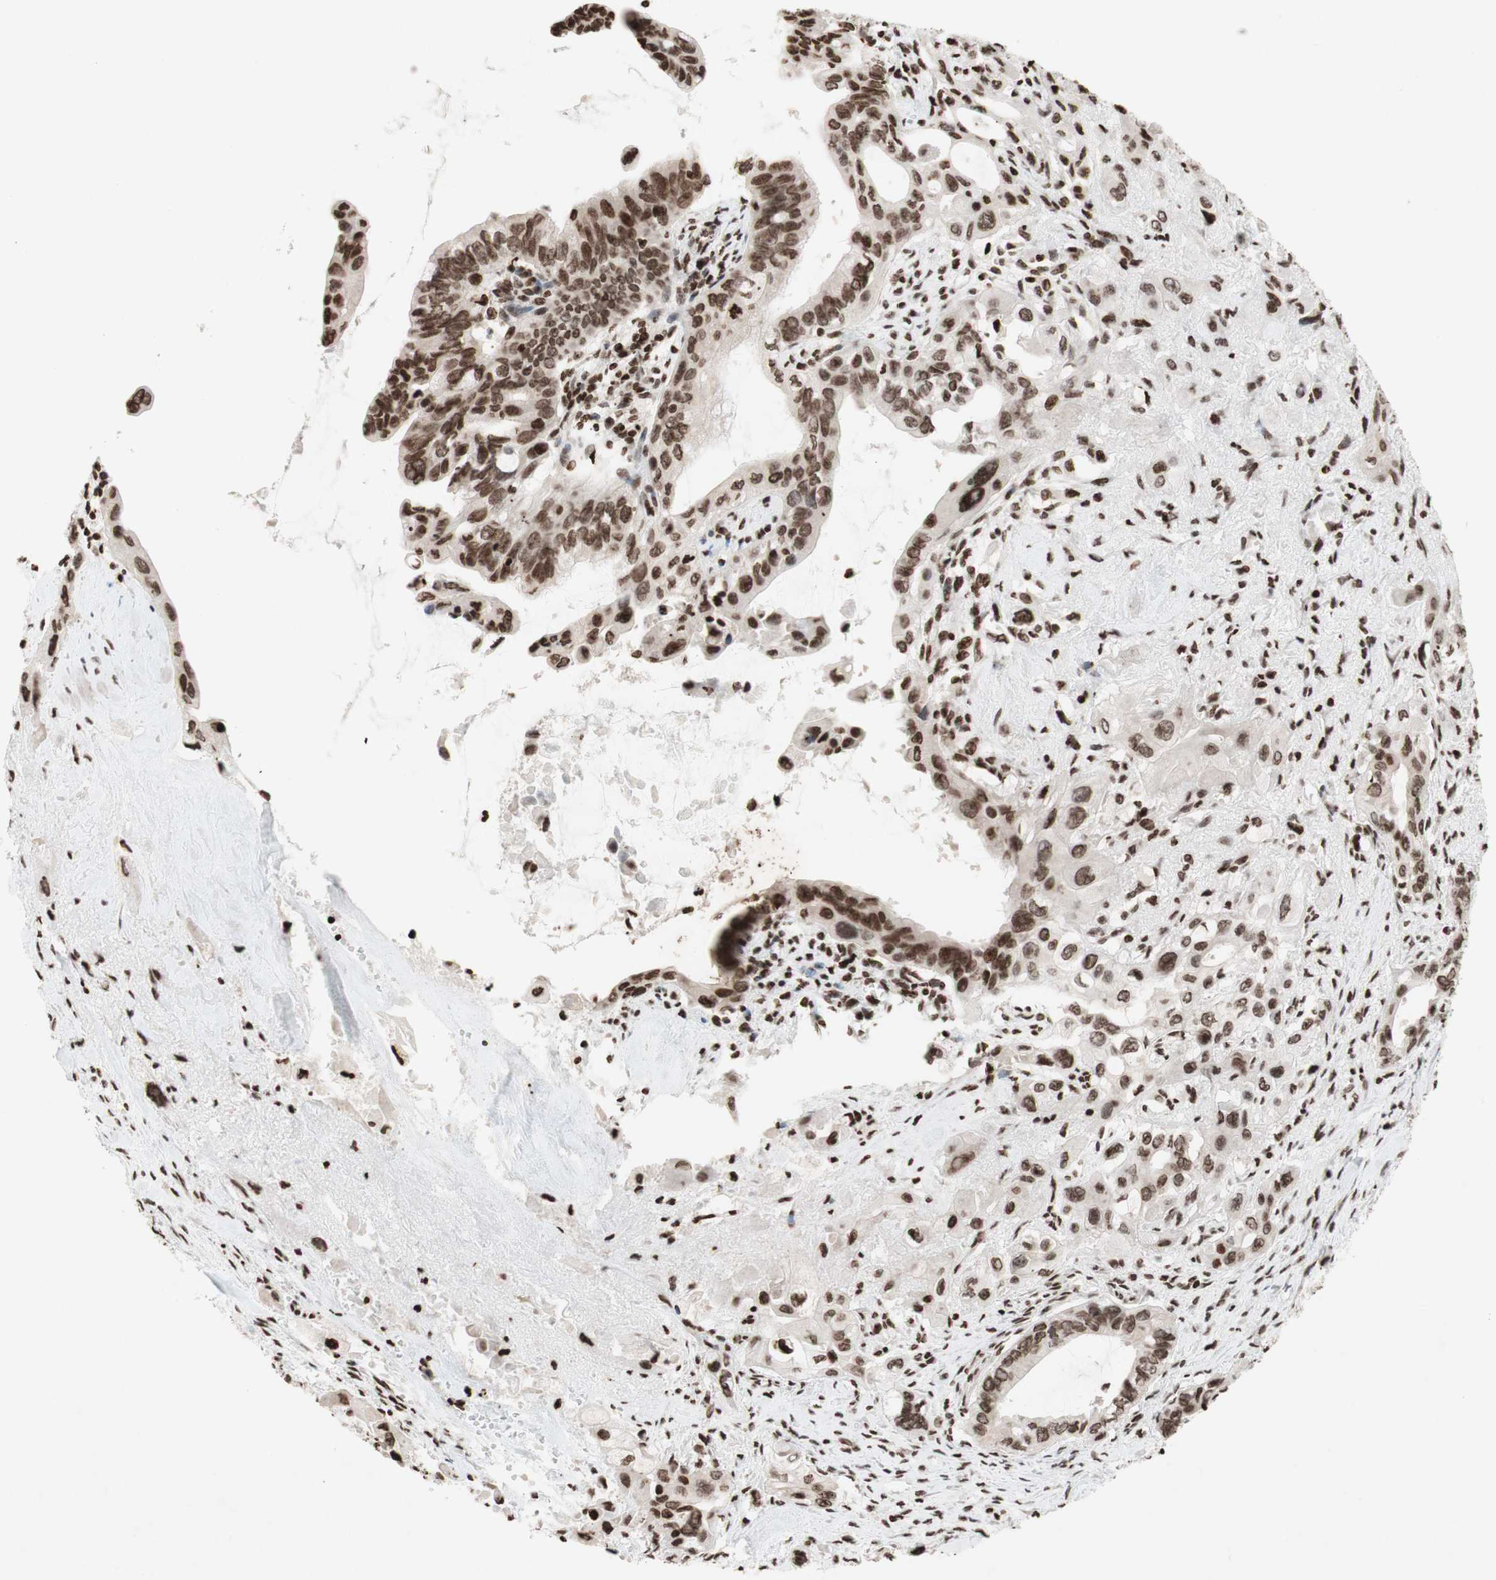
{"staining": {"intensity": "moderate", "quantity": ">75%", "location": "nuclear"}, "tissue": "pancreatic cancer", "cell_type": "Tumor cells", "image_type": "cancer", "snomed": [{"axis": "morphology", "description": "Adenocarcinoma, NOS"}, {"axis": "topography", "description": "Pancreas"}], "caption": "Immunohistochemistry (DAB) staining of adenocarcinoma (pancreatic) demonstrates moderate nuclear protein expression in approximately >75% of tumor cells.", "gene": "NCOA3", "patient": {"sex": "male", "age": 73}}